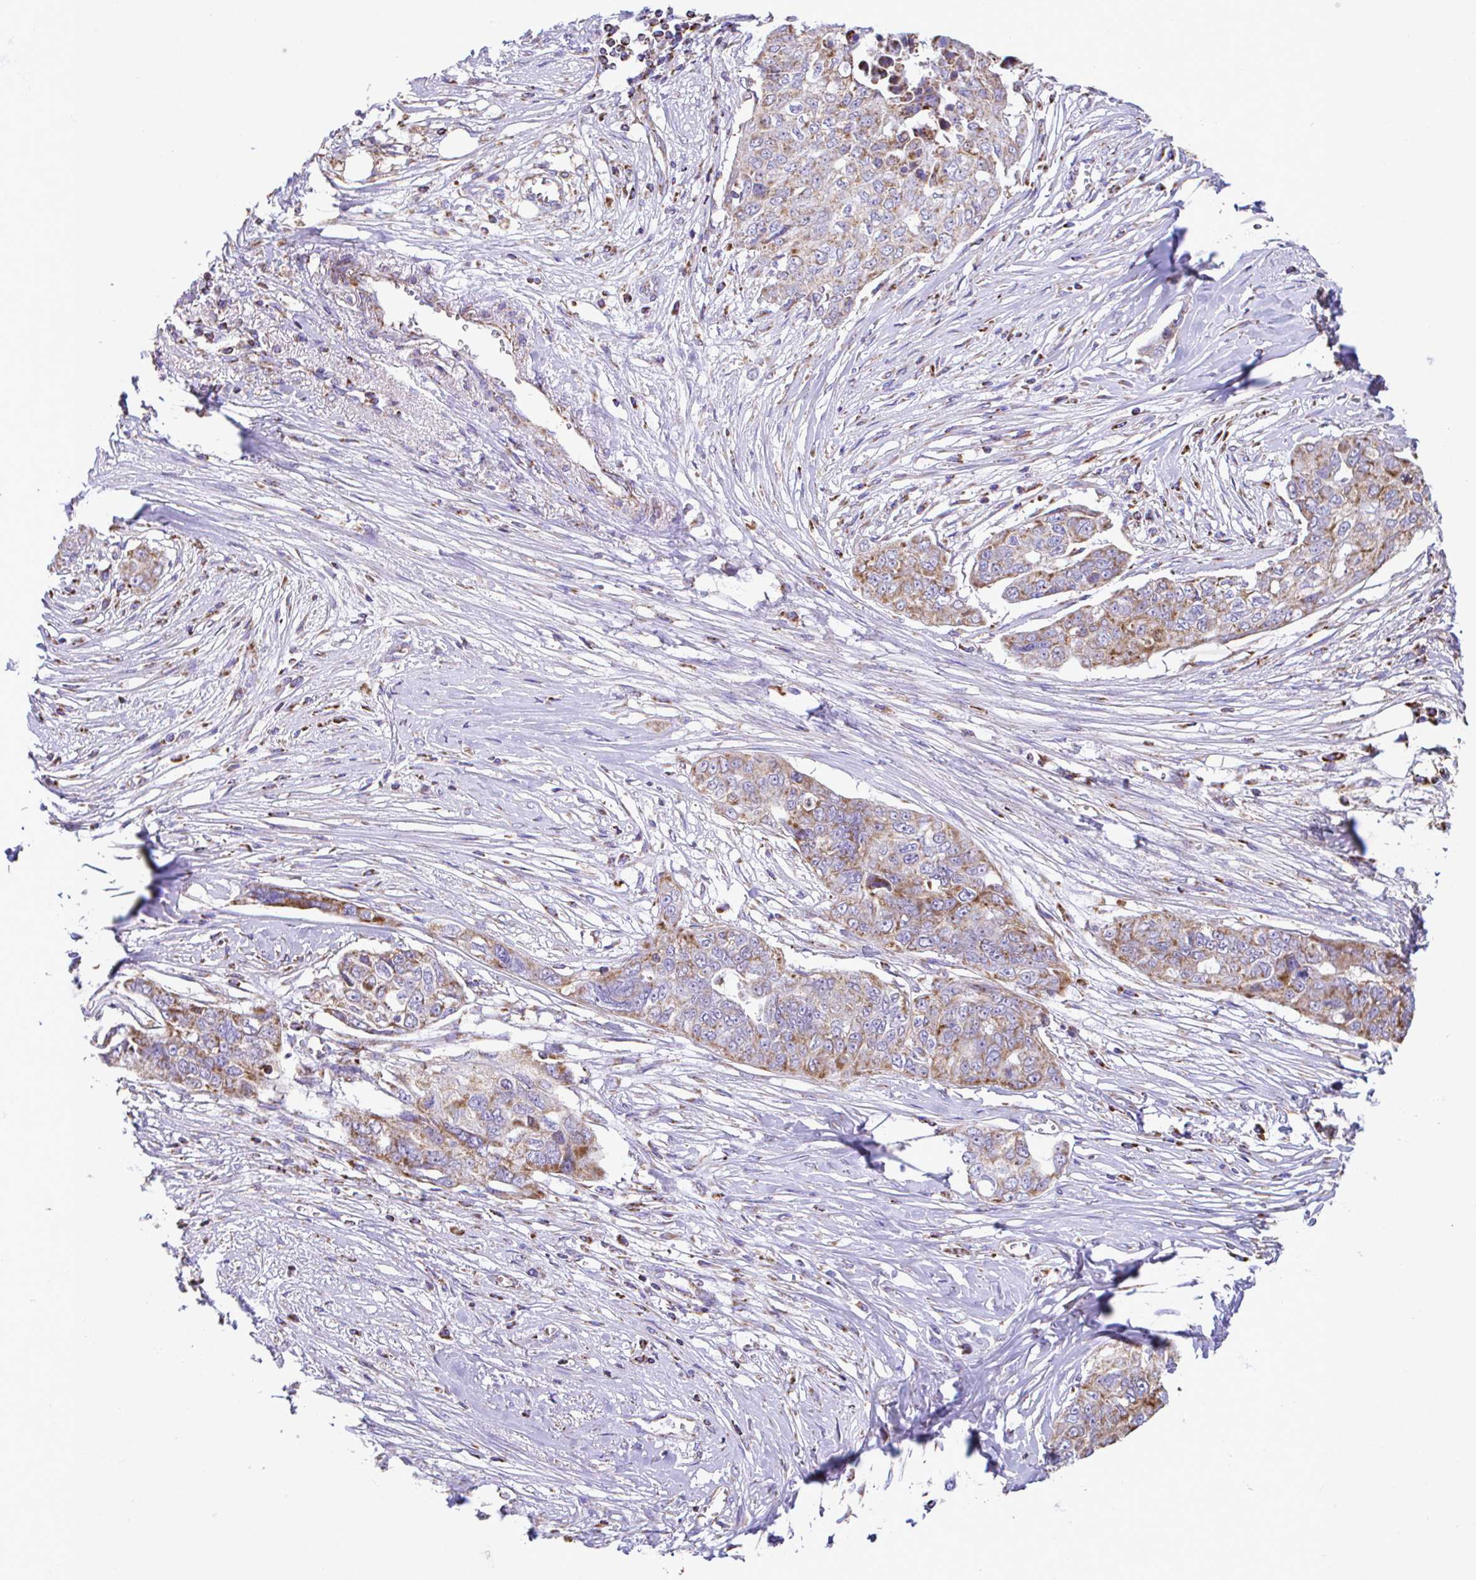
{"staining": {"intensity": "moderate", "quantity": "25%-75%", "location": "cytoplasmic/membranous"}, "tissue": "ovarian cancer", "cell_type": "Tumor cells", "image_type": "cancer", "snomed": [{"axis": "morphology", "description": "Carcinoma, endometroid"}, {"axis": "topography", "description": "Ovary"}], "caption": "Immunohistochemistry (DAB) staining of ovarian cancer (endometroid carcinoma) exhibits moderate cytoplasmic/membranous protein expression in about 25%-75% of tumor cells.", "gene": "PCMTD2", "patient": {"sex": "female", "age": 70}}